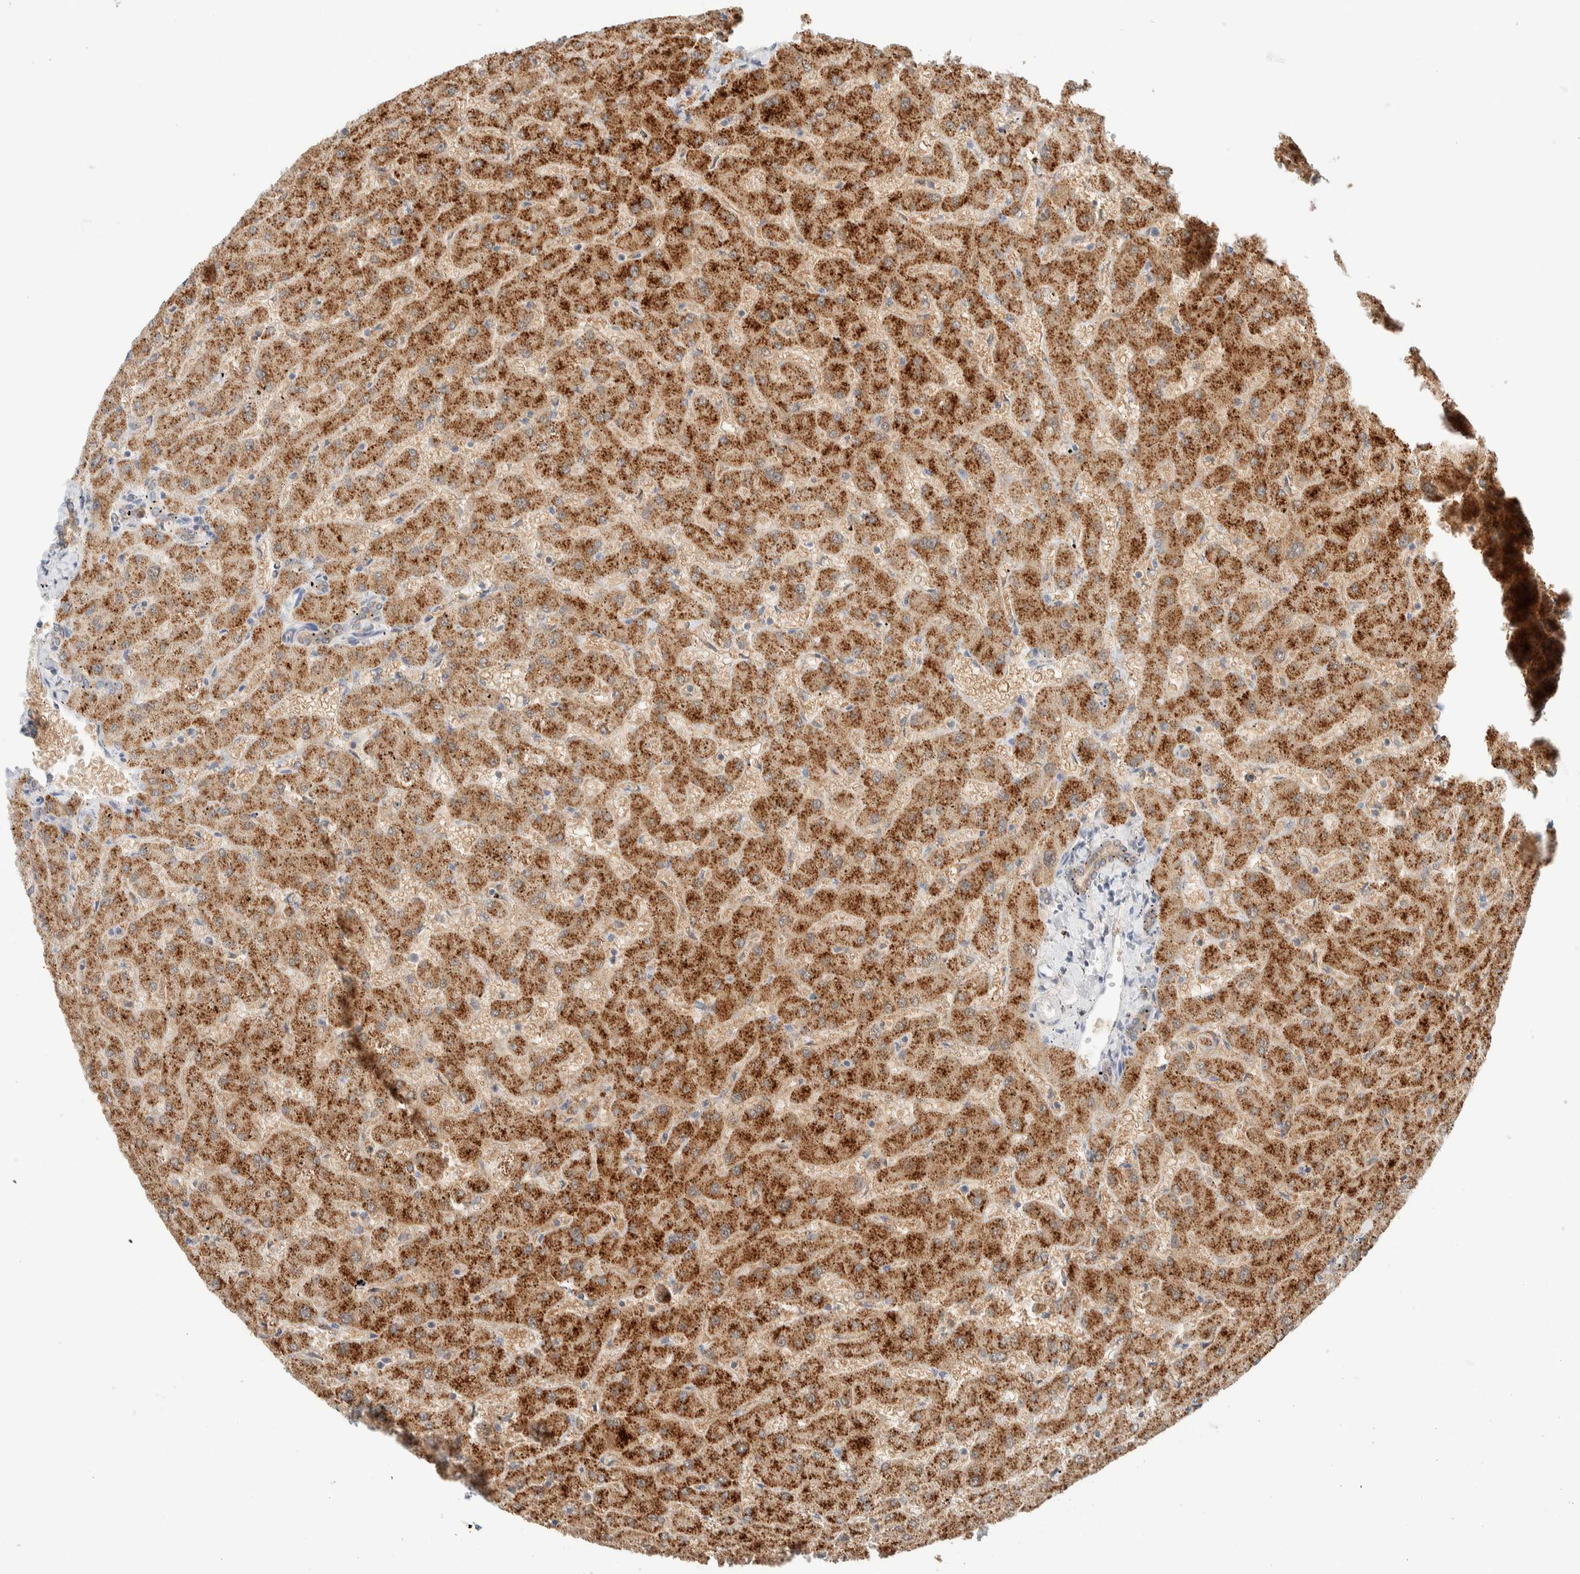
{"staining": {"intensity": "weak", "quantity": ">75%", "location": "cytoplasmic/membranous"}, "tissue": "liver", "cell_type": "Cholangiocytes", "image_type": "normal", "snomed": [{"axis": "morphology", "description": "Normal tissue, NOS"}, {"axis": "topography", "description": "Liver"}], "caption": "Cholangiocytes show low levels of weak cytoplasmic/membranous positivity in approximately >75% of cells in benign liver.", "gene": "HDHD3", "patient": {"sex": "female", "age": 63}}